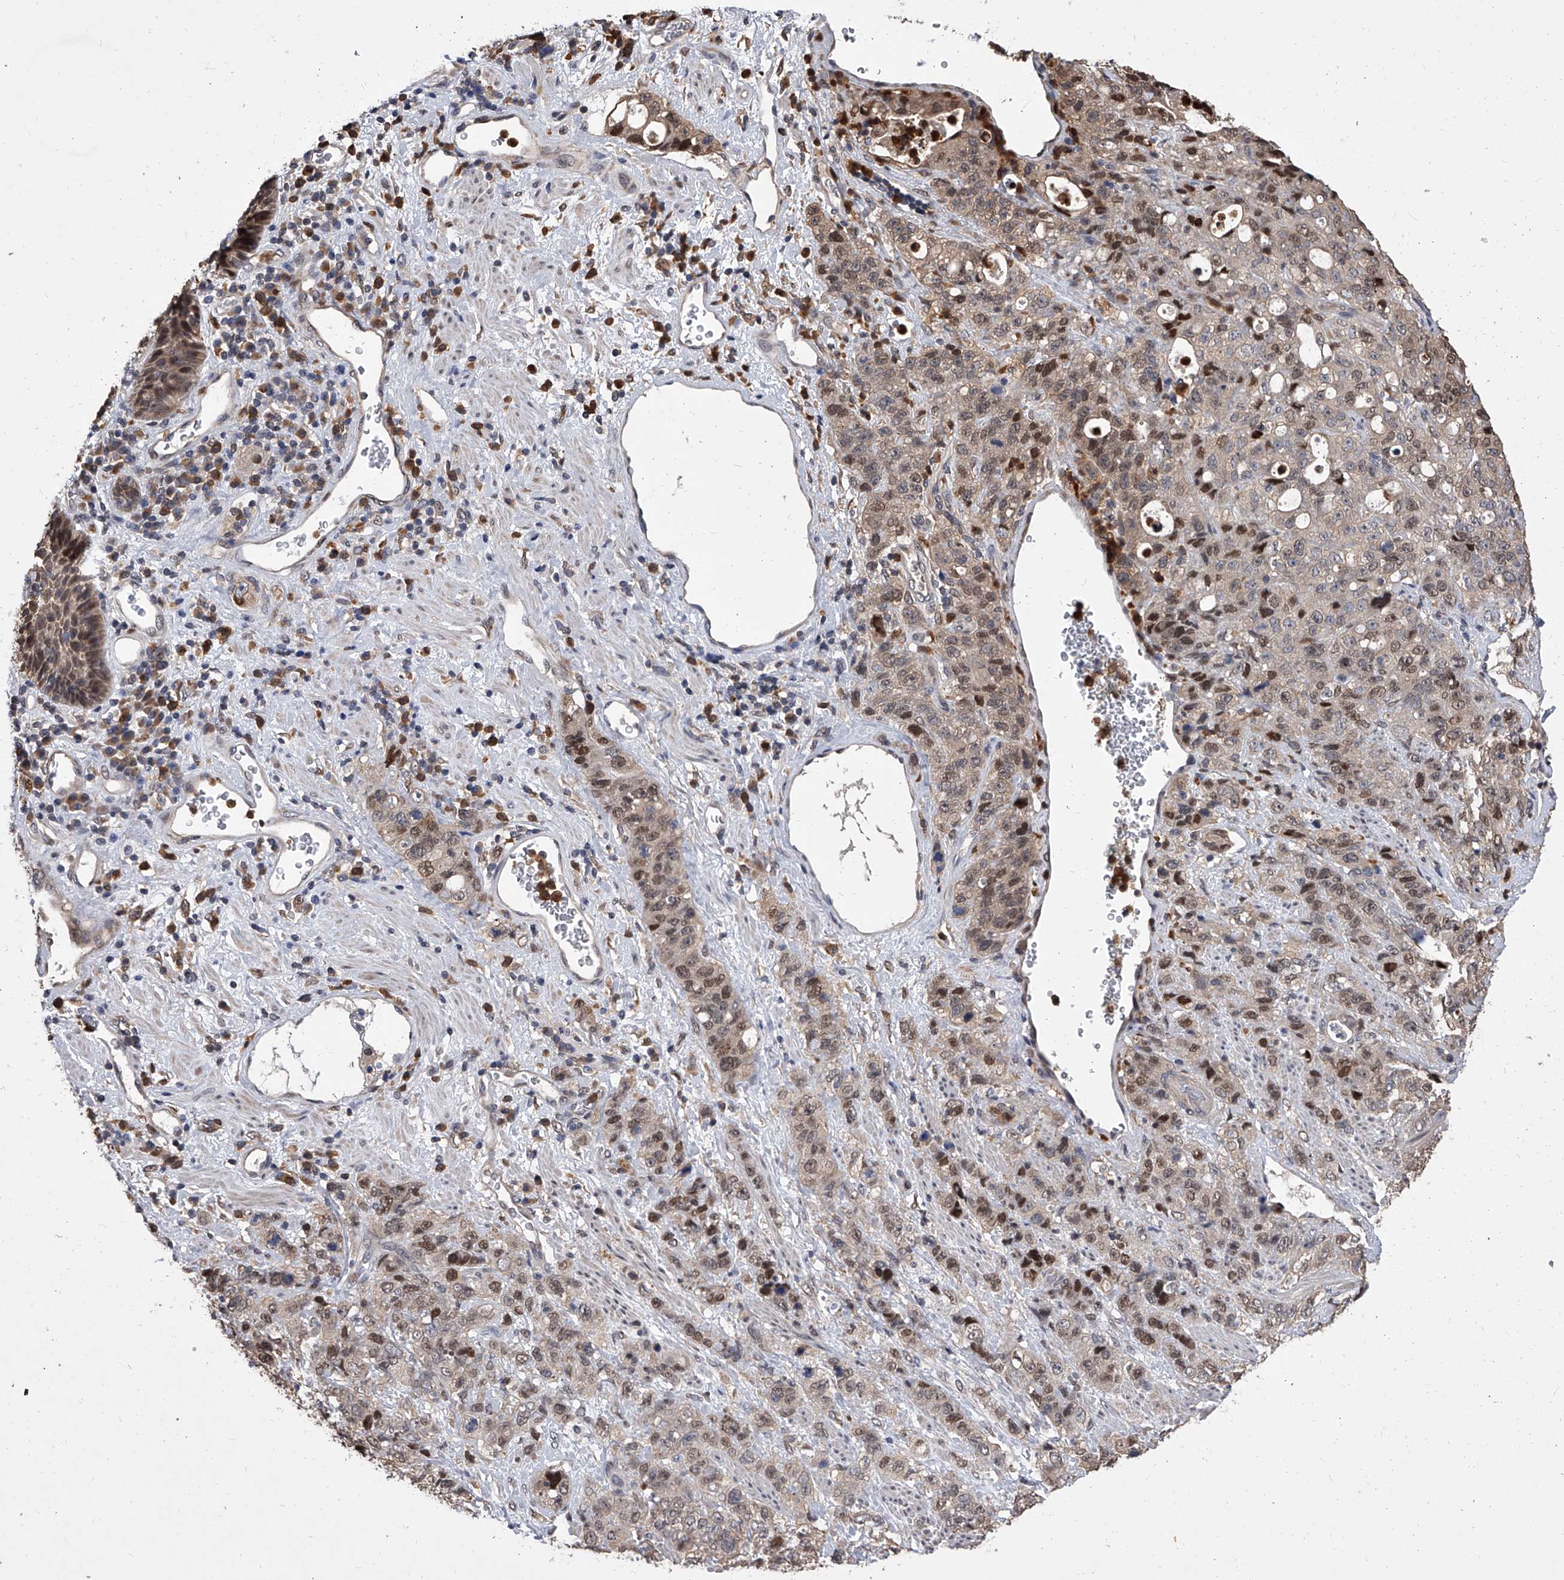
{"staining": {"intensity": "moderate", "quantity": ">75%", "location": "nuclear"}, "tissue": "stomach cancer", "cell_type": "Tumor cells", "image_type": "cancer", "snomed": [{"axis": "morphology", "description": "Adenocarcinoma, NOS"}, {"axis": "topography", "description": "Stomach"}], "caption": "This is a micrograph of immunohistochemistry (IHC) staining of stomach cancer (adenocarcinoma), which shows moderate staining in the nuclear of tumor cells.", "gene": "BHLHE23", "patient": {"sex": "male", "age": 48}}